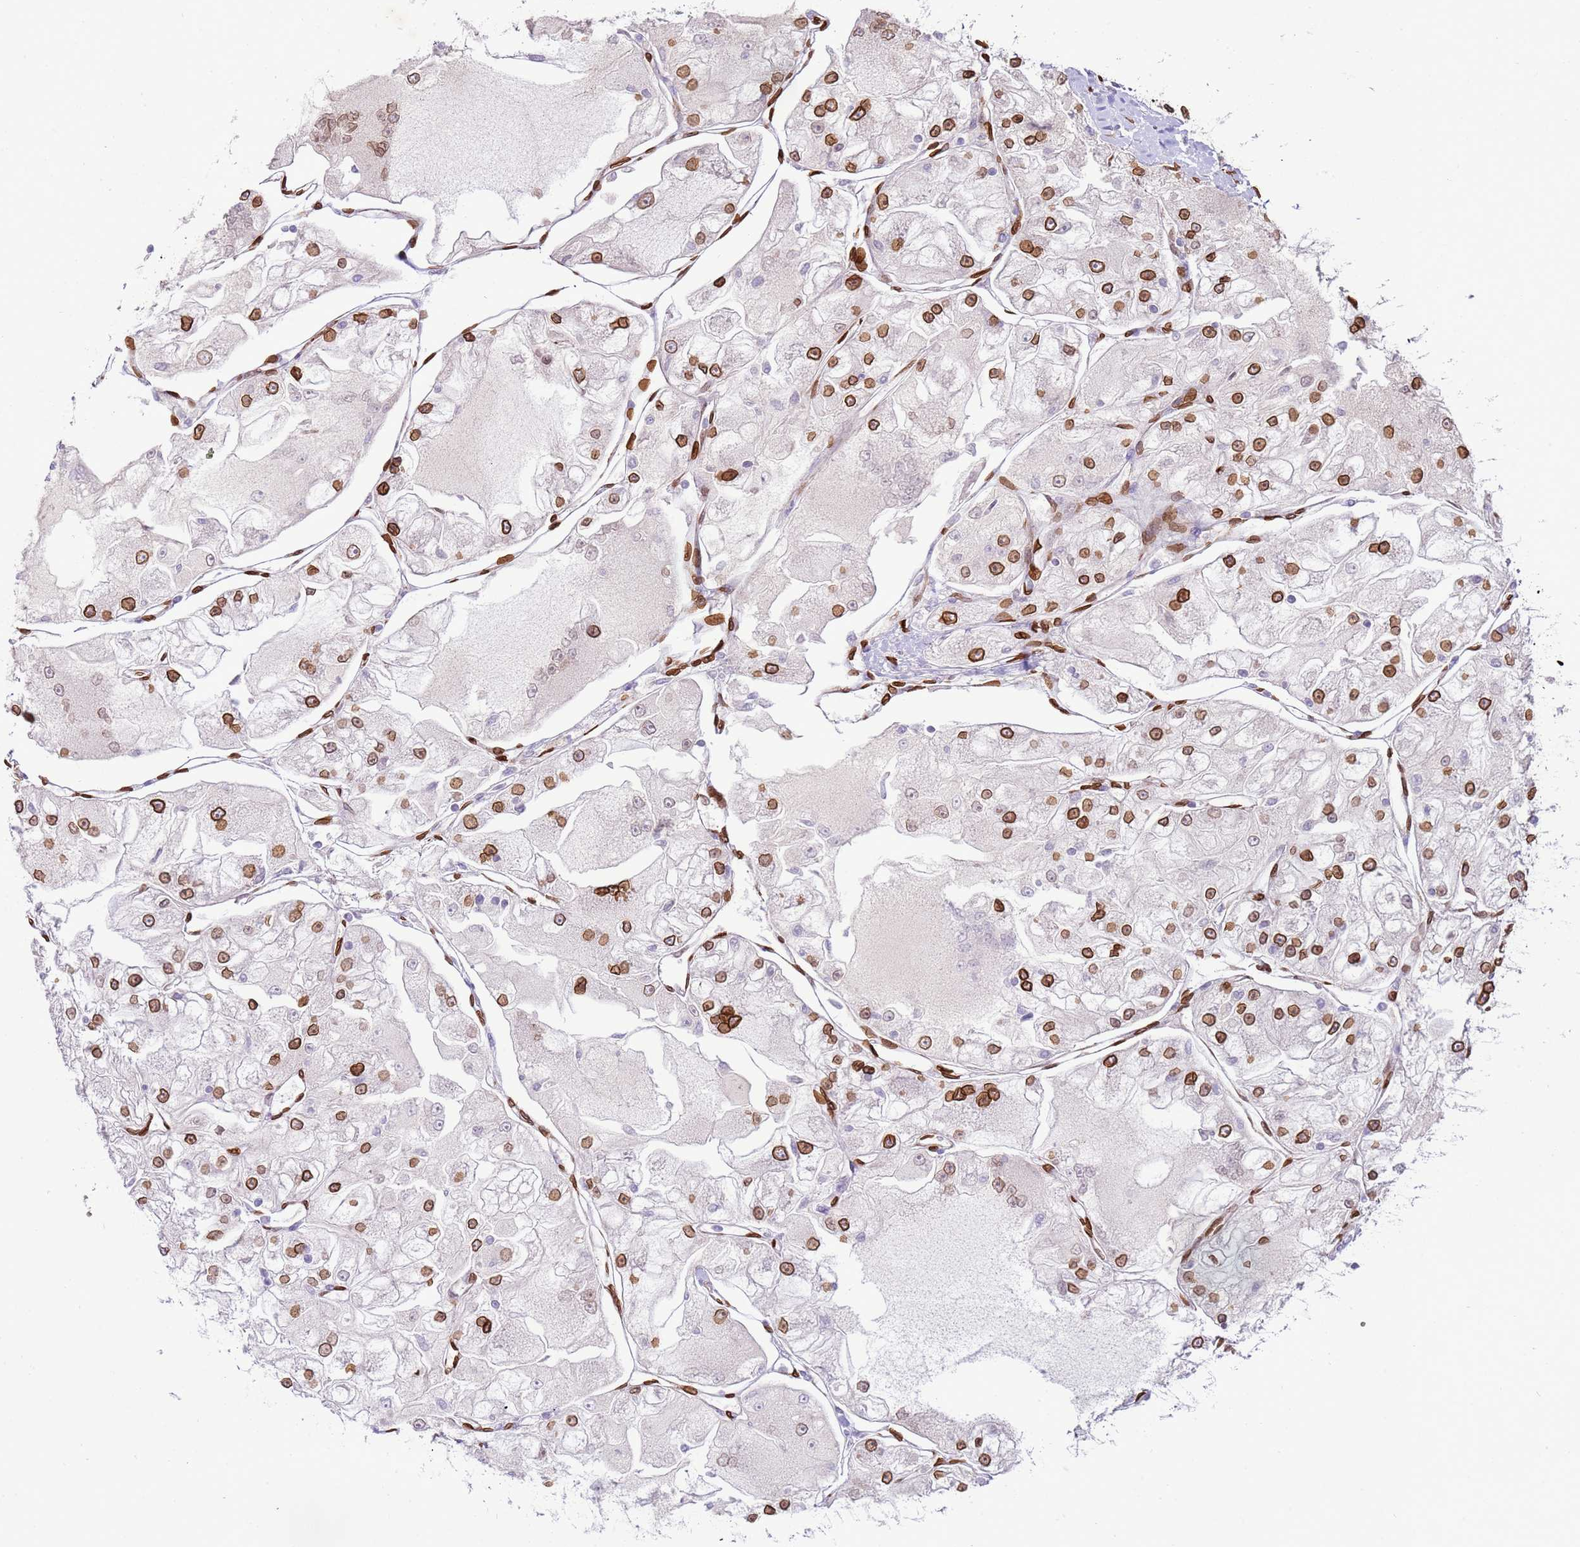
{"staining": {"intensity": "strong", "quantity": ">75%", "location": "cytoplasmic/membranous,nuclear"}, "tissue": "renal cancer", "cell_type": "Tumor cells", "image_type": "cancer", "snomed": [{"axis": "morphology", "description": "Adenocarcinoma, NOS"}, {"axis": "topography", "description": "Kidney"}], "caption": "Renal cancer (adenocarcinoma) stained for a protein reveals strong cytoplasmic/membranous and nuclear positivity in tumor cells. (Stains: DAB in brown, nuclei in blue, Microscopy: brightfield microscopy at high magnification).", "gene": "TMEM47", "patient": {"sex": "female", "age": 72}}